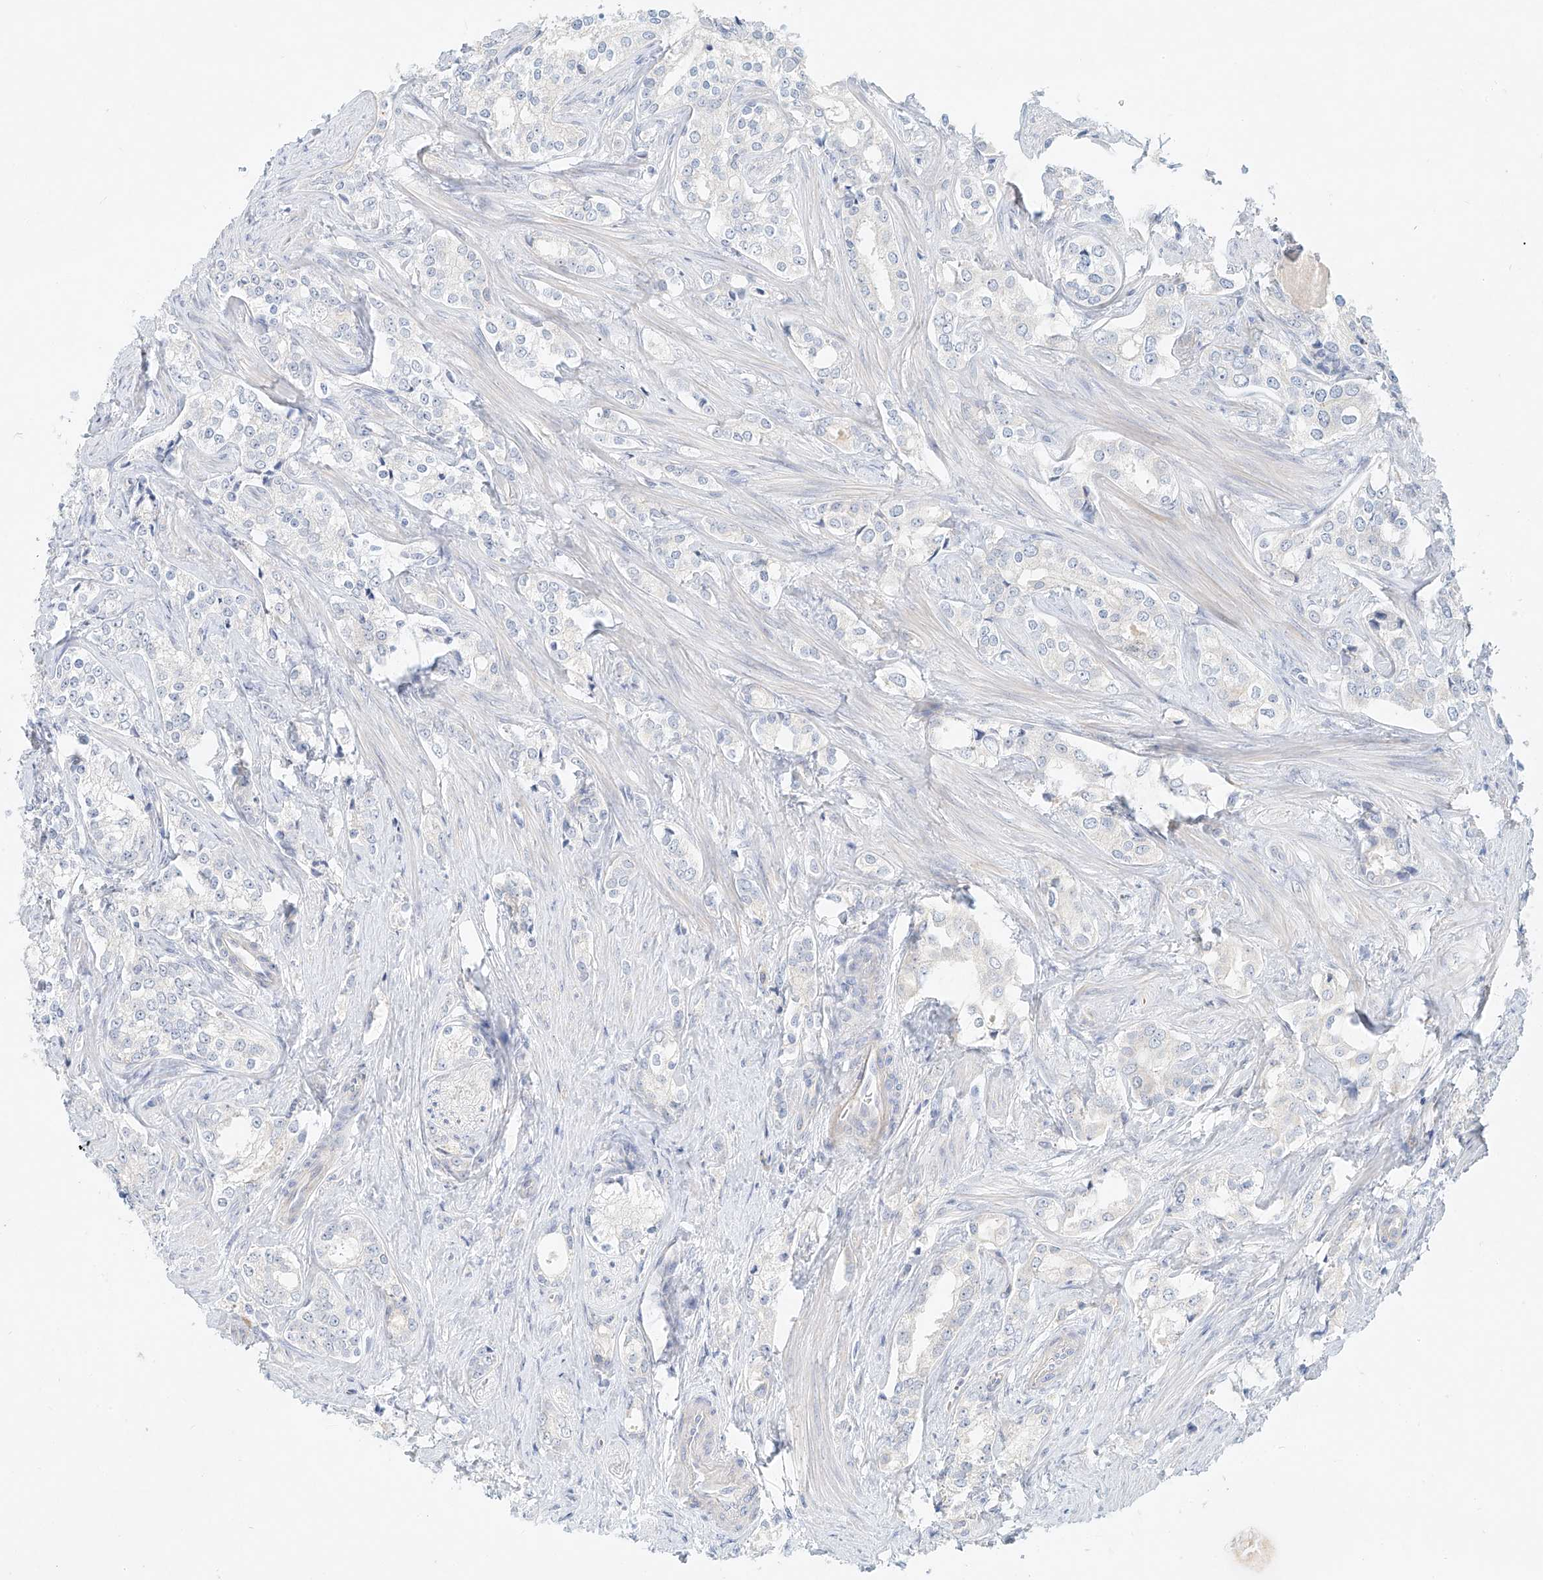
{"staining": {"intensity": "negative", "quantity": "none", "location": "none"}, "tissue": "prostate cancer", "cell_type": "Tumor cells", "image_type": "cancer", "snomed": [{"axis": "morphology", "description": "Adenocarcinoma, High grade"}, {"axis": "topography", "description": "Prostate"}], "caption": "High power microscopy photomicrograph of an immunohistochemistry (IHC) photomicrograph of prostate high-grade adenocarcinoma, revealing no significant positivity in tumor cells.", "gene": "SYTL3", "patient": {"sex": "male", "age": 66}}